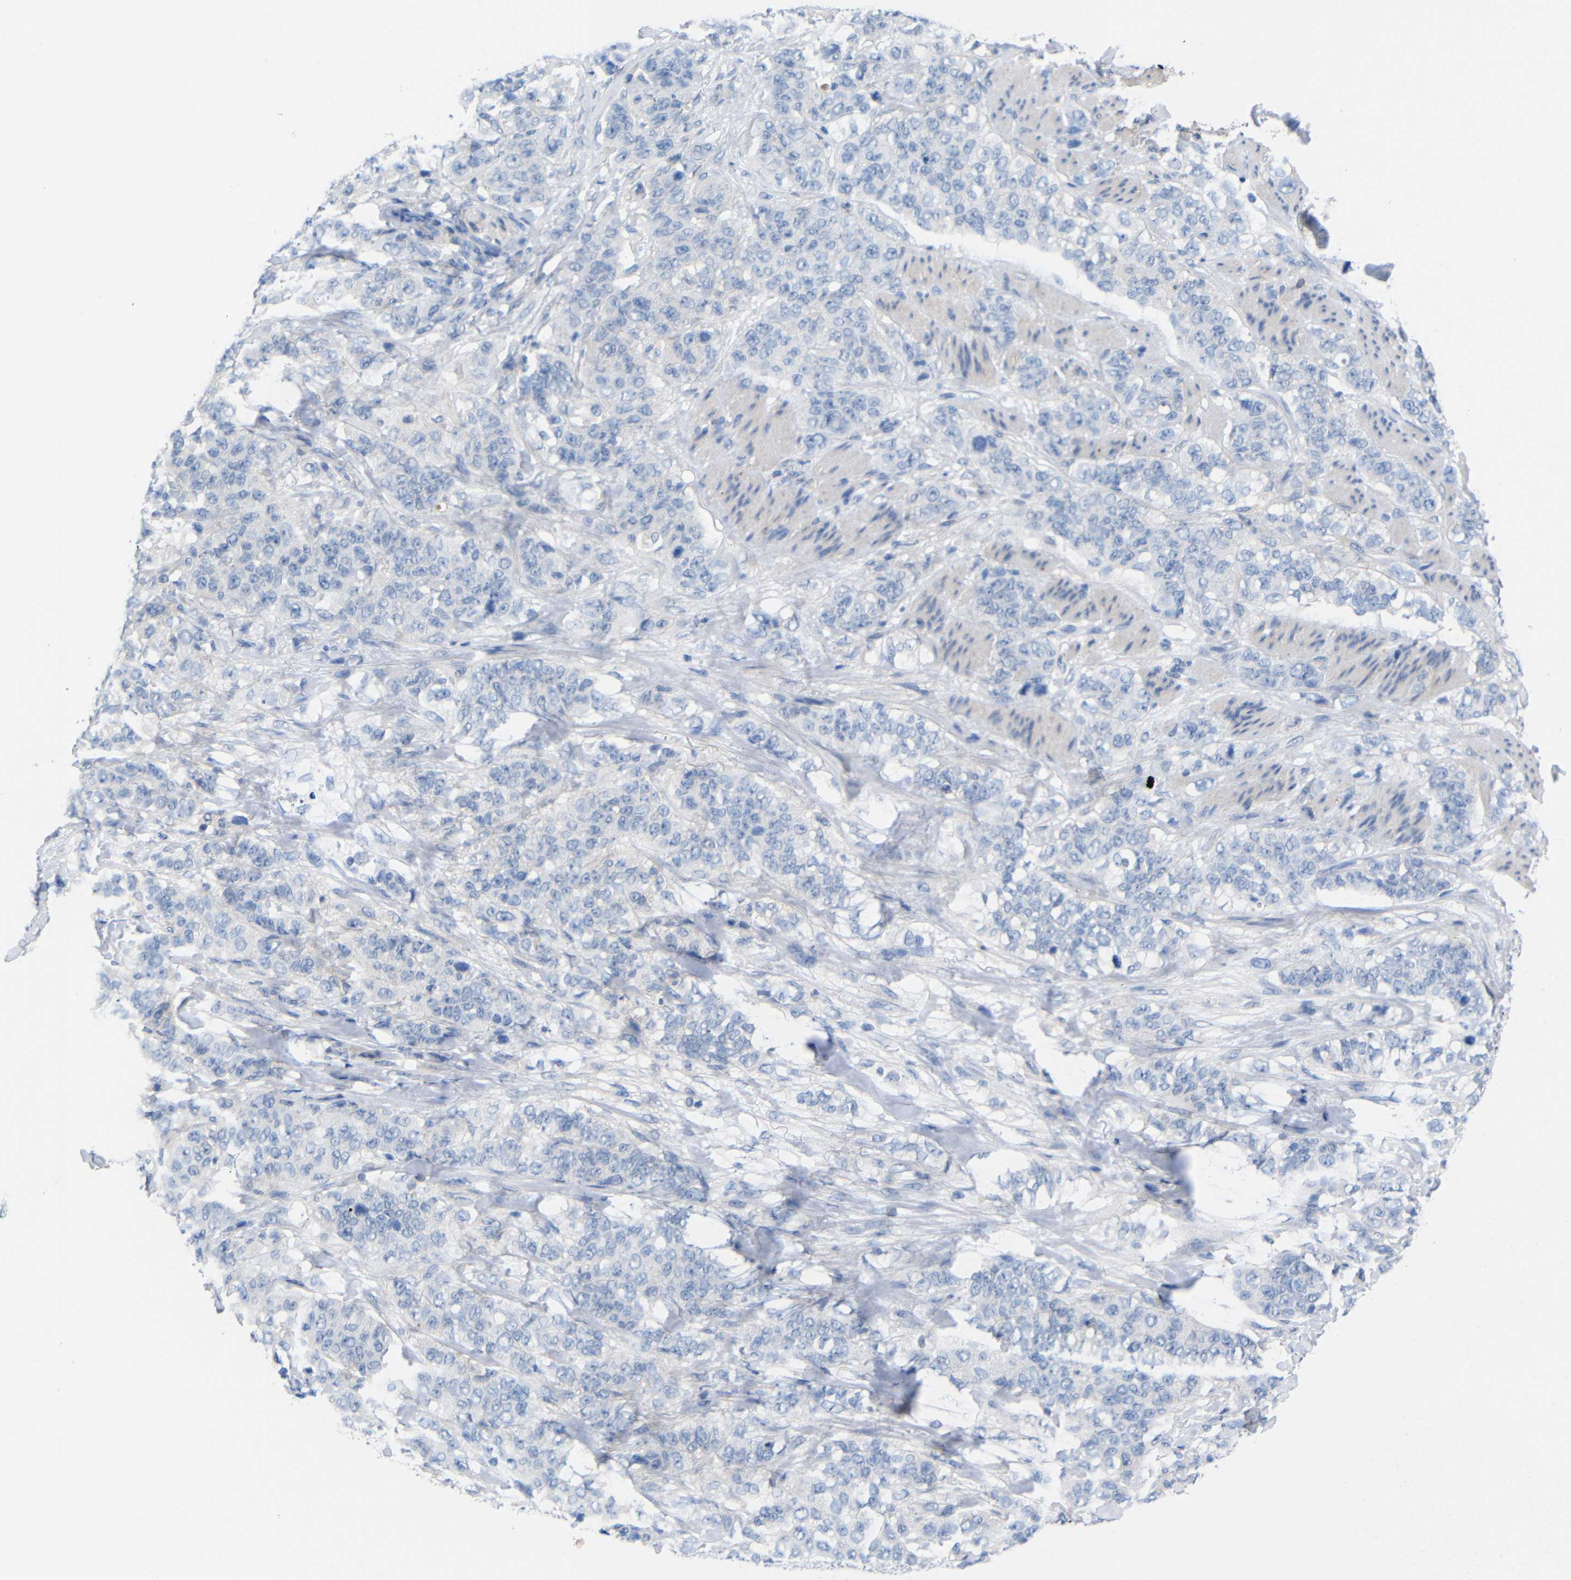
{"staining": {"intensity": "negative", "quantity": "none", "location": "none"}, "tissue": "stomach cancer", "cell_type": "Tumor cells", "image_type": "cancer", "snomed": [{"axis": "morphology", "description": "Adenocarcinoma, NOS"}, {"axis": "topography", "description": "Stomach"}], "caption": "DAB (3,3'-diaminobenzidine) immunohistochemical staining of human stomach adenocarcinoma demonstrates no significant expression in tumor cells.", "gene": "PEBP1", "patient": {"sex": "male", "age": 48}}